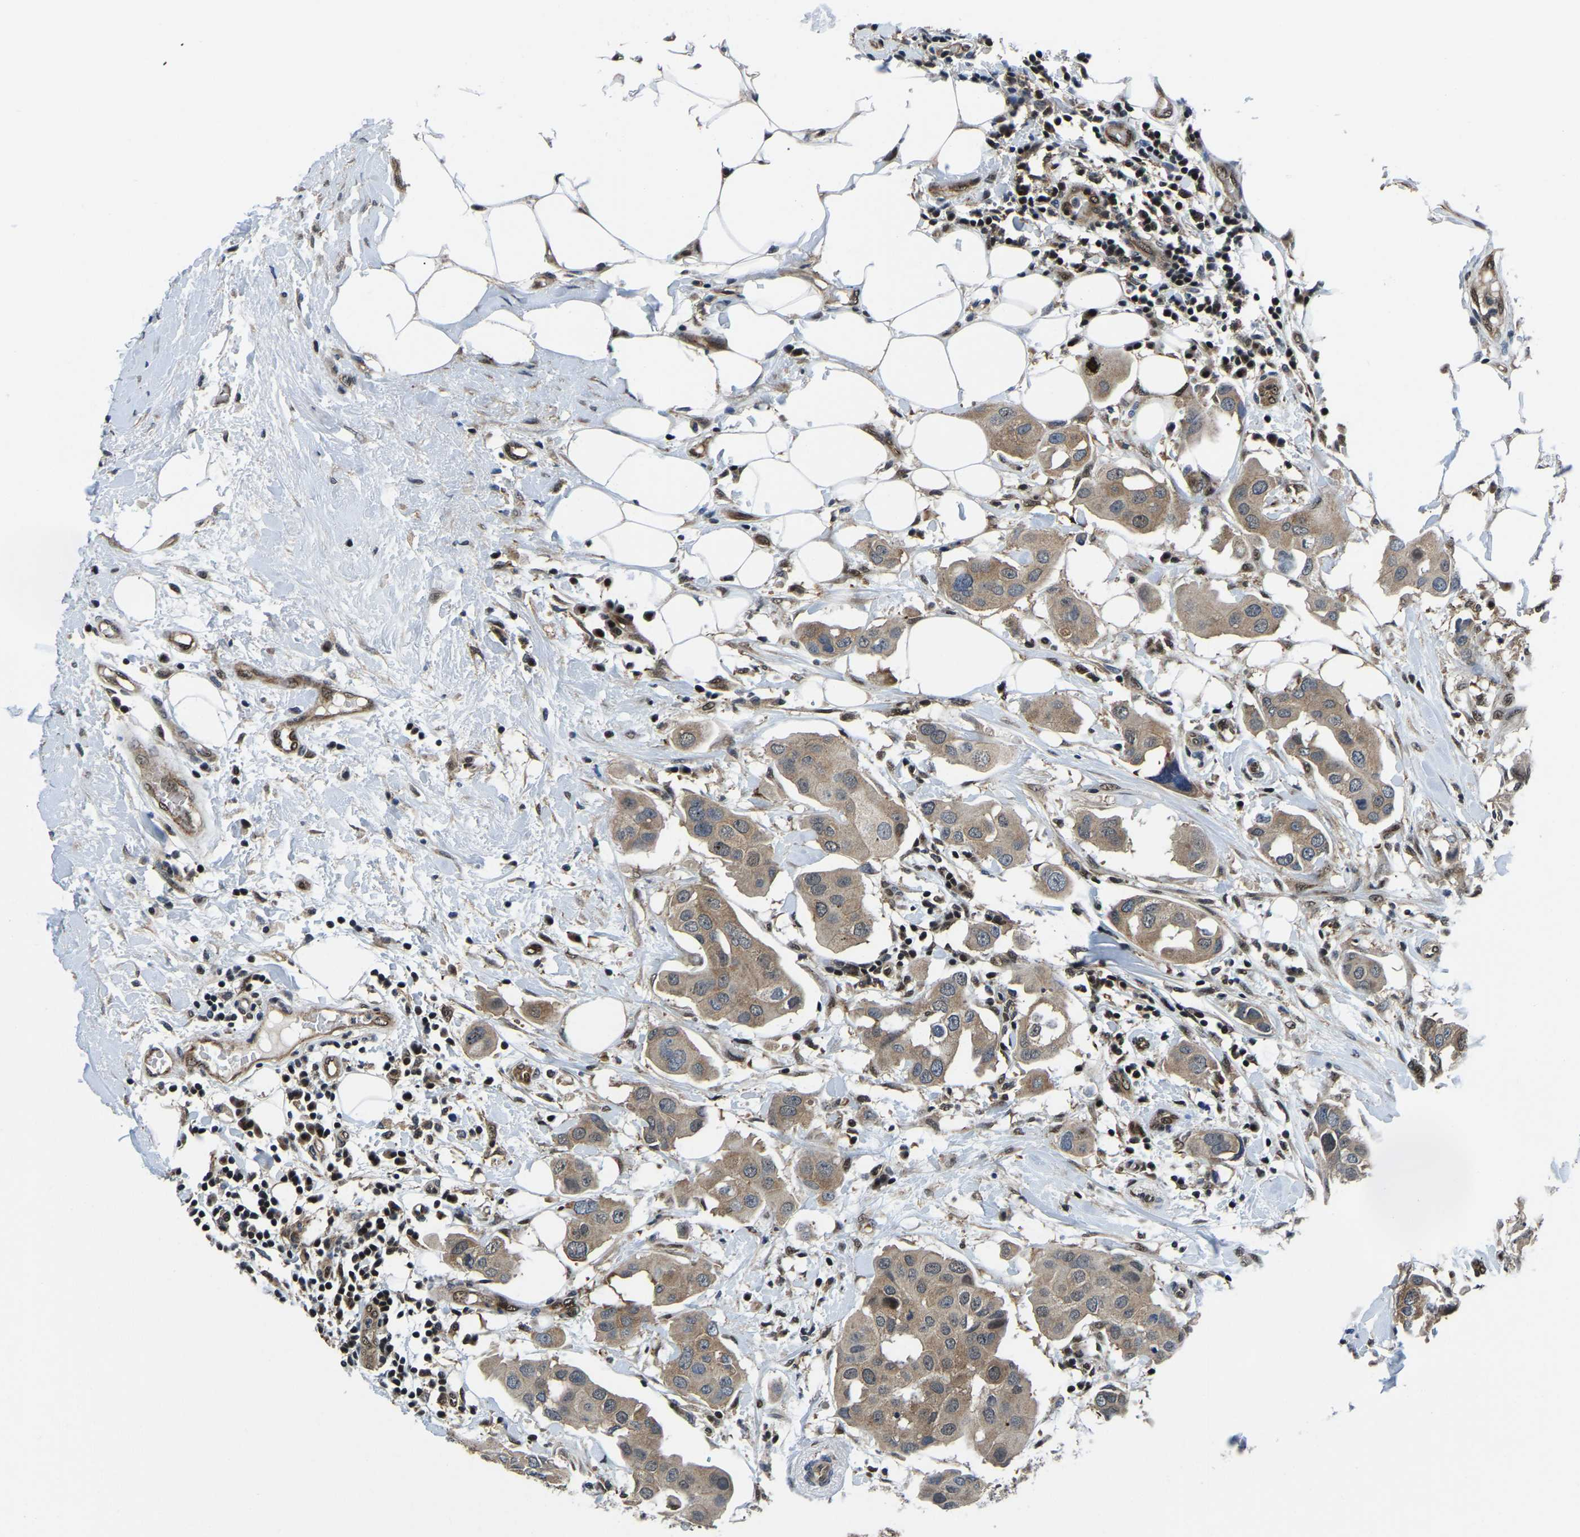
{"staining": {"intensity": "moderate", "quantity": ">75%", "location": "cytoplasmic/membranous"}, "tissue": "breast cancer", "cell_type": "Tumor cells", "image_type": "cancer", "snomed": [{"axis": "morphology", "description": "Duct carcinoma"}, {"axis": "topography", "description": "Breast"}], "caption": "A photomicrograph of breast cancer (infiltrating ductal carcinoma) stained for a protein shows moderate cytoplasmic/membranous brown staining in tumor cells. Using DAB (3,3'-diaminobenzidine) (brown) and hematoxylin (blue) stains, captured at high magnification using brightfield microscopy.", "gene": "DFFA", "patient": {"sex": "female", "age": 40}}